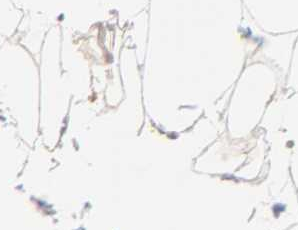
{"staining": {"intensity": "negative", "quantity": "none", "location": "none"}, "tissue": "adipose tissue", "cell_type": "Adipocytes", "image_type": "normal", "snomed": [{"axis": "morphology", "description": "Normal tissue, NOS"}, {"axis": "topography", "description": "Breast"}], "caption": "A photomicrograph of adipose tissue stained for a protein displays no brown staining in adipocytes. (DAB IHC, high magnification).", "gene": "ANXA7", "patient": {"sex": "female", "age": 22}}